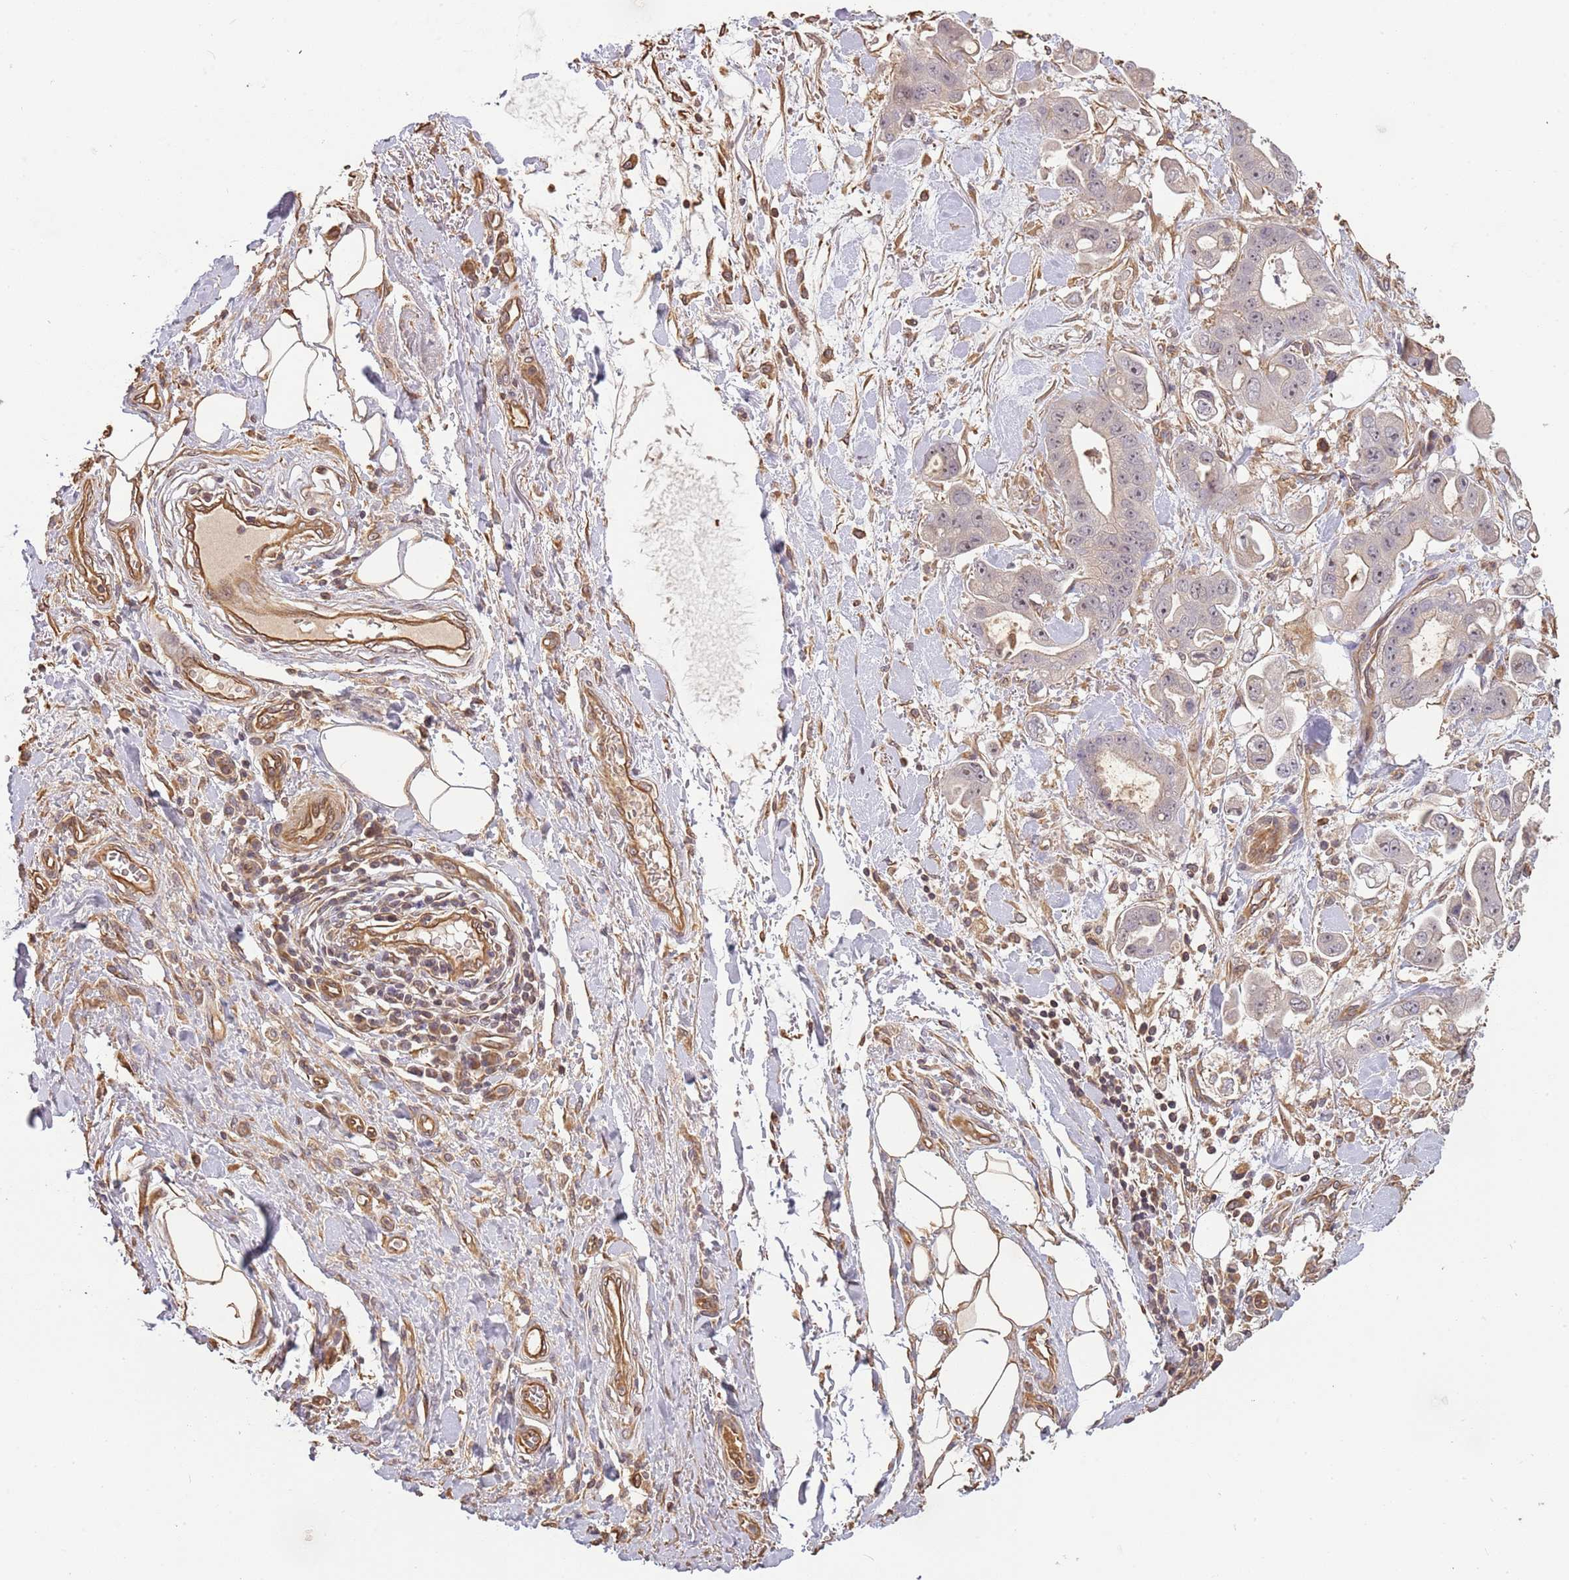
{"staining": {"intensity": "weak", "quantity": "<25%", "location": "nuclear"}, "tissue": "stomach cancer", "cell_type": "Tumor cells", "image_type": "cancer", "snomed": [{"axis": "morphology", "description": "Adenocarcinoma, NOS"}, {"axis": "topography", "description": "Stomach"}], "caption": "IHC micrograph of human stomach cancer (adenocarcinoma) stained for a protein (brown), which shows no expression in tumor cells. (Brightfield microscopy of DAB immunohistochemistry (IHC) at high magnification).", "gene": "SURF2", "patient": {"sex": "male", "age": 62}}